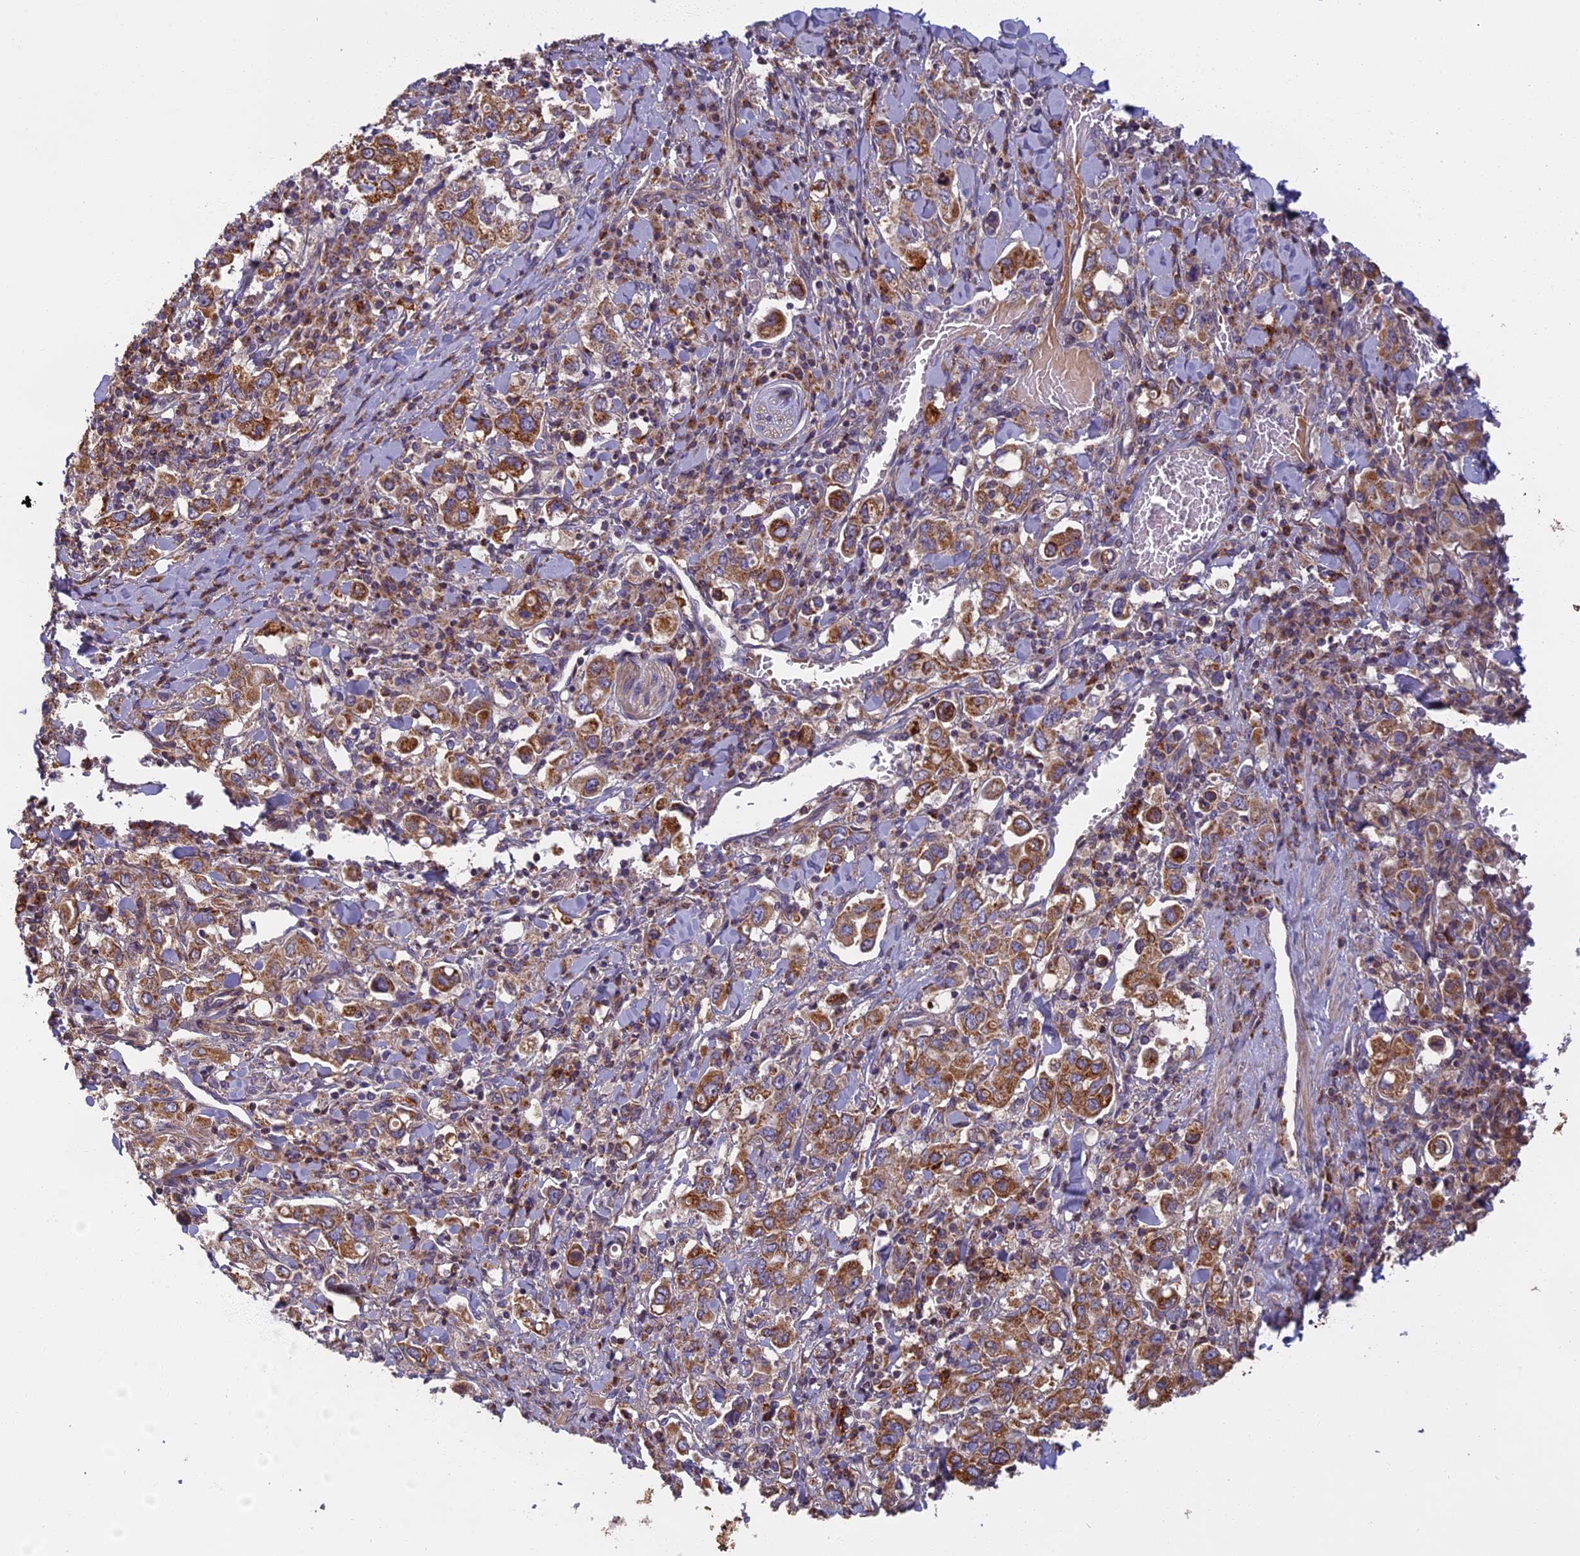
{"staining": {"intensity": "moderate", "quantity": ">75%", "location": "cytoplasmic/membranous"}, "tissue": "stomach cancer", "cell_type": "Tumor cells", "image_type": "cancer", "snomed": [{"axis": "morphology", "description": "Adenocarcinoma, NOS"}, {"axis": "topography", "description": "Stomach, upper"}], "caption": "Immunohistochemistry (IHC) staining of adenocarcinoma (stomach), which displays medium levels of moderate cytoplasmic/membranous positivity in approximately >75% of tumor cells indicating moderate cytoplasmic/membranous protein staining. The staining was performed using DAB (3,3'-diaminobenzidine) (brown) for protein detection and nuclei were counterstained in hematoxylin (blue).", "gene": "EDAR", "patient": {"sex": "male", "age": 62}}